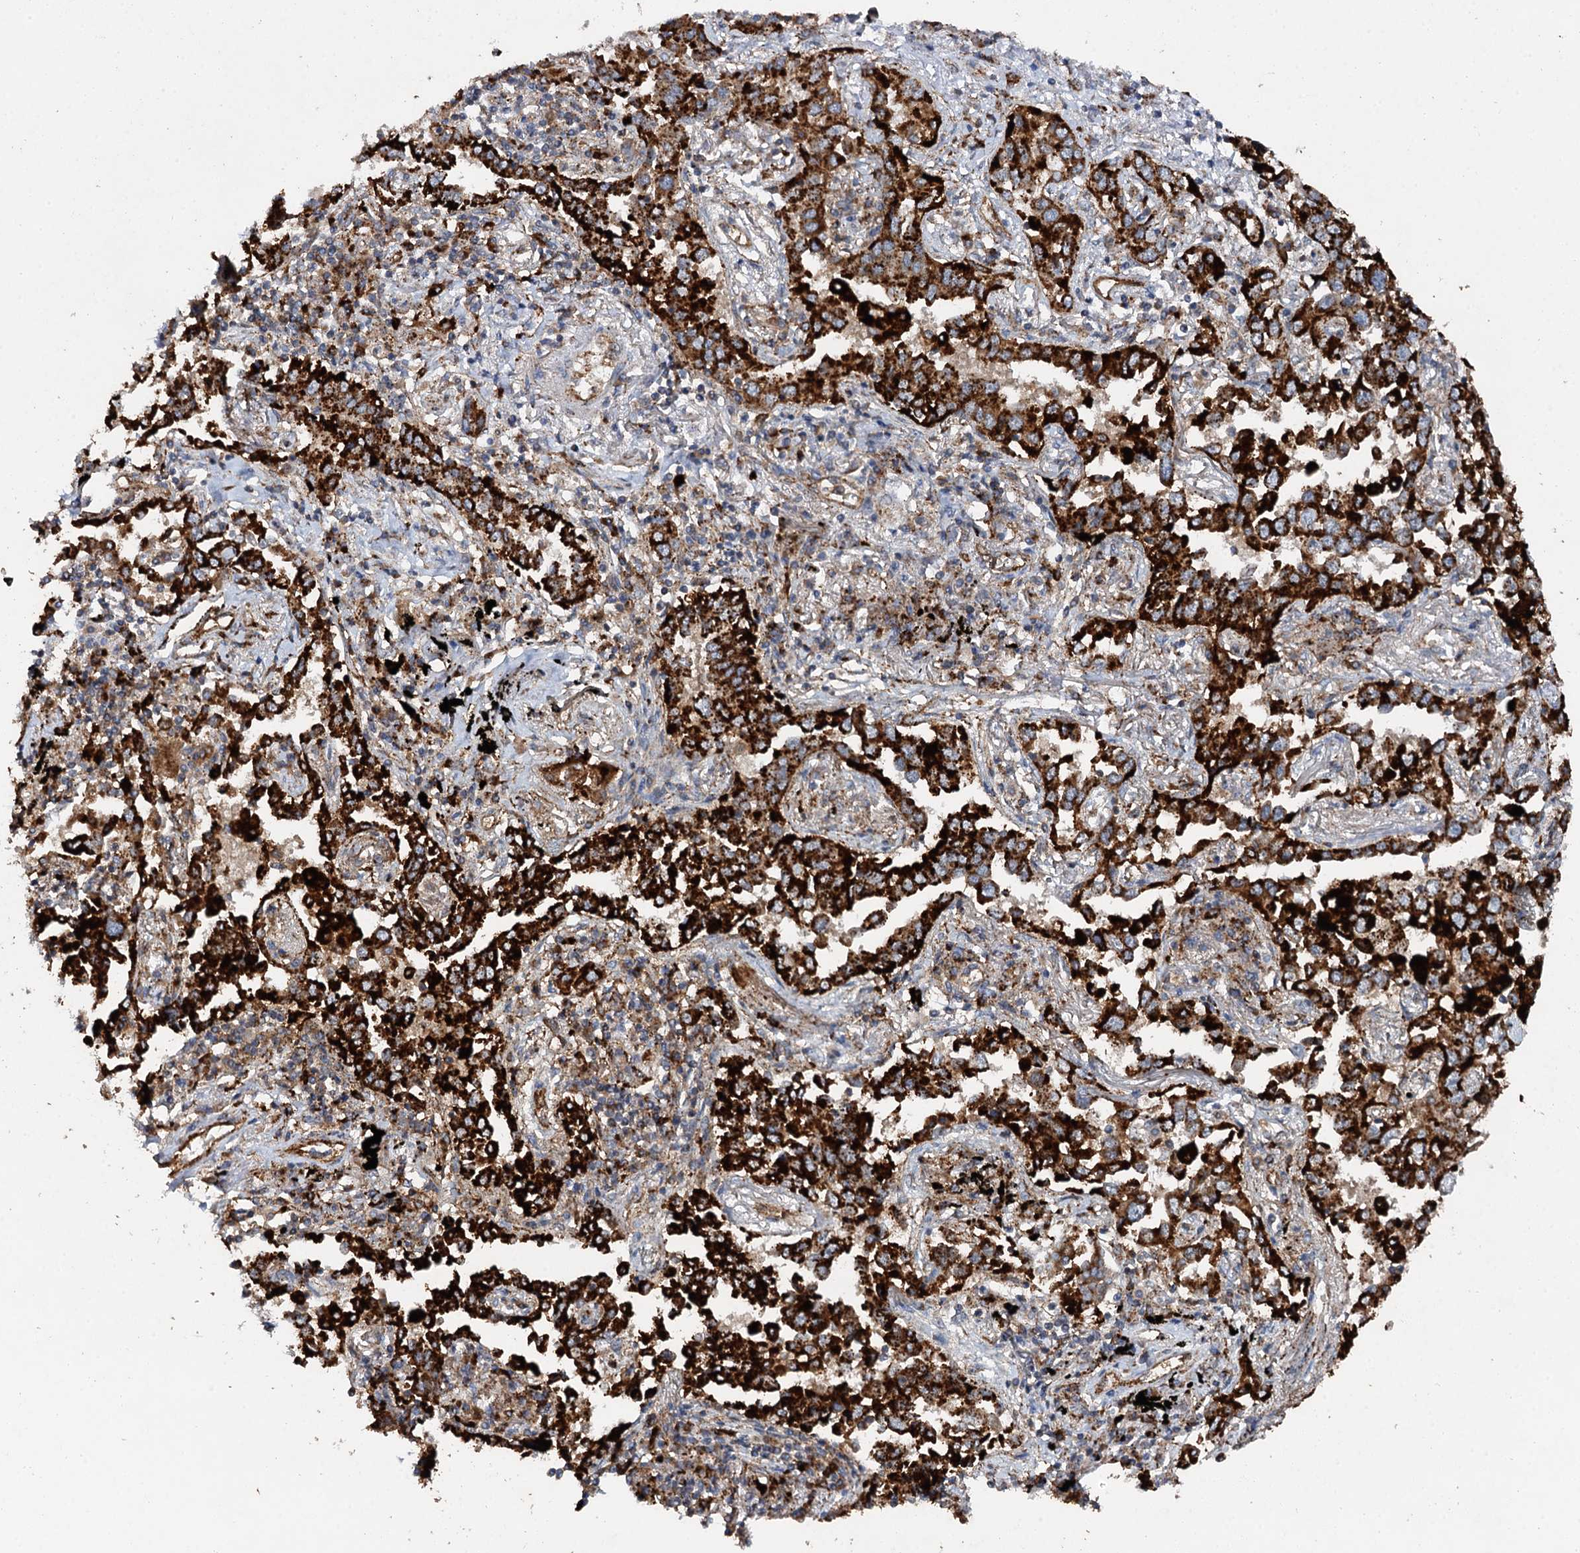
{"staining": {"intensity": "strong", "quantity": ">75%", "location": "cytoplasmic/membranous"}, "tissue": "lung cancer", "cell_type": "Tumor cells", "image_type": "cancer", "snomed": [{"axis": "morphology", "description": "Adenocarcinoma, NOS"}, {"axis": "topography", "description": "Lung"}], "caption": "DAB immunohistochemical staining of adenocarcinoma (lung) exhibits strong cytoplasmic/membranous protein expression in about >75% of tumor cells. The protein of interest is stained brown, and the nuclei are stained in blue (DAB IHC with brightfield microscopy, high magnification).", "gene": "GBA1", "patient": {"sex": "male", "age": 67}}